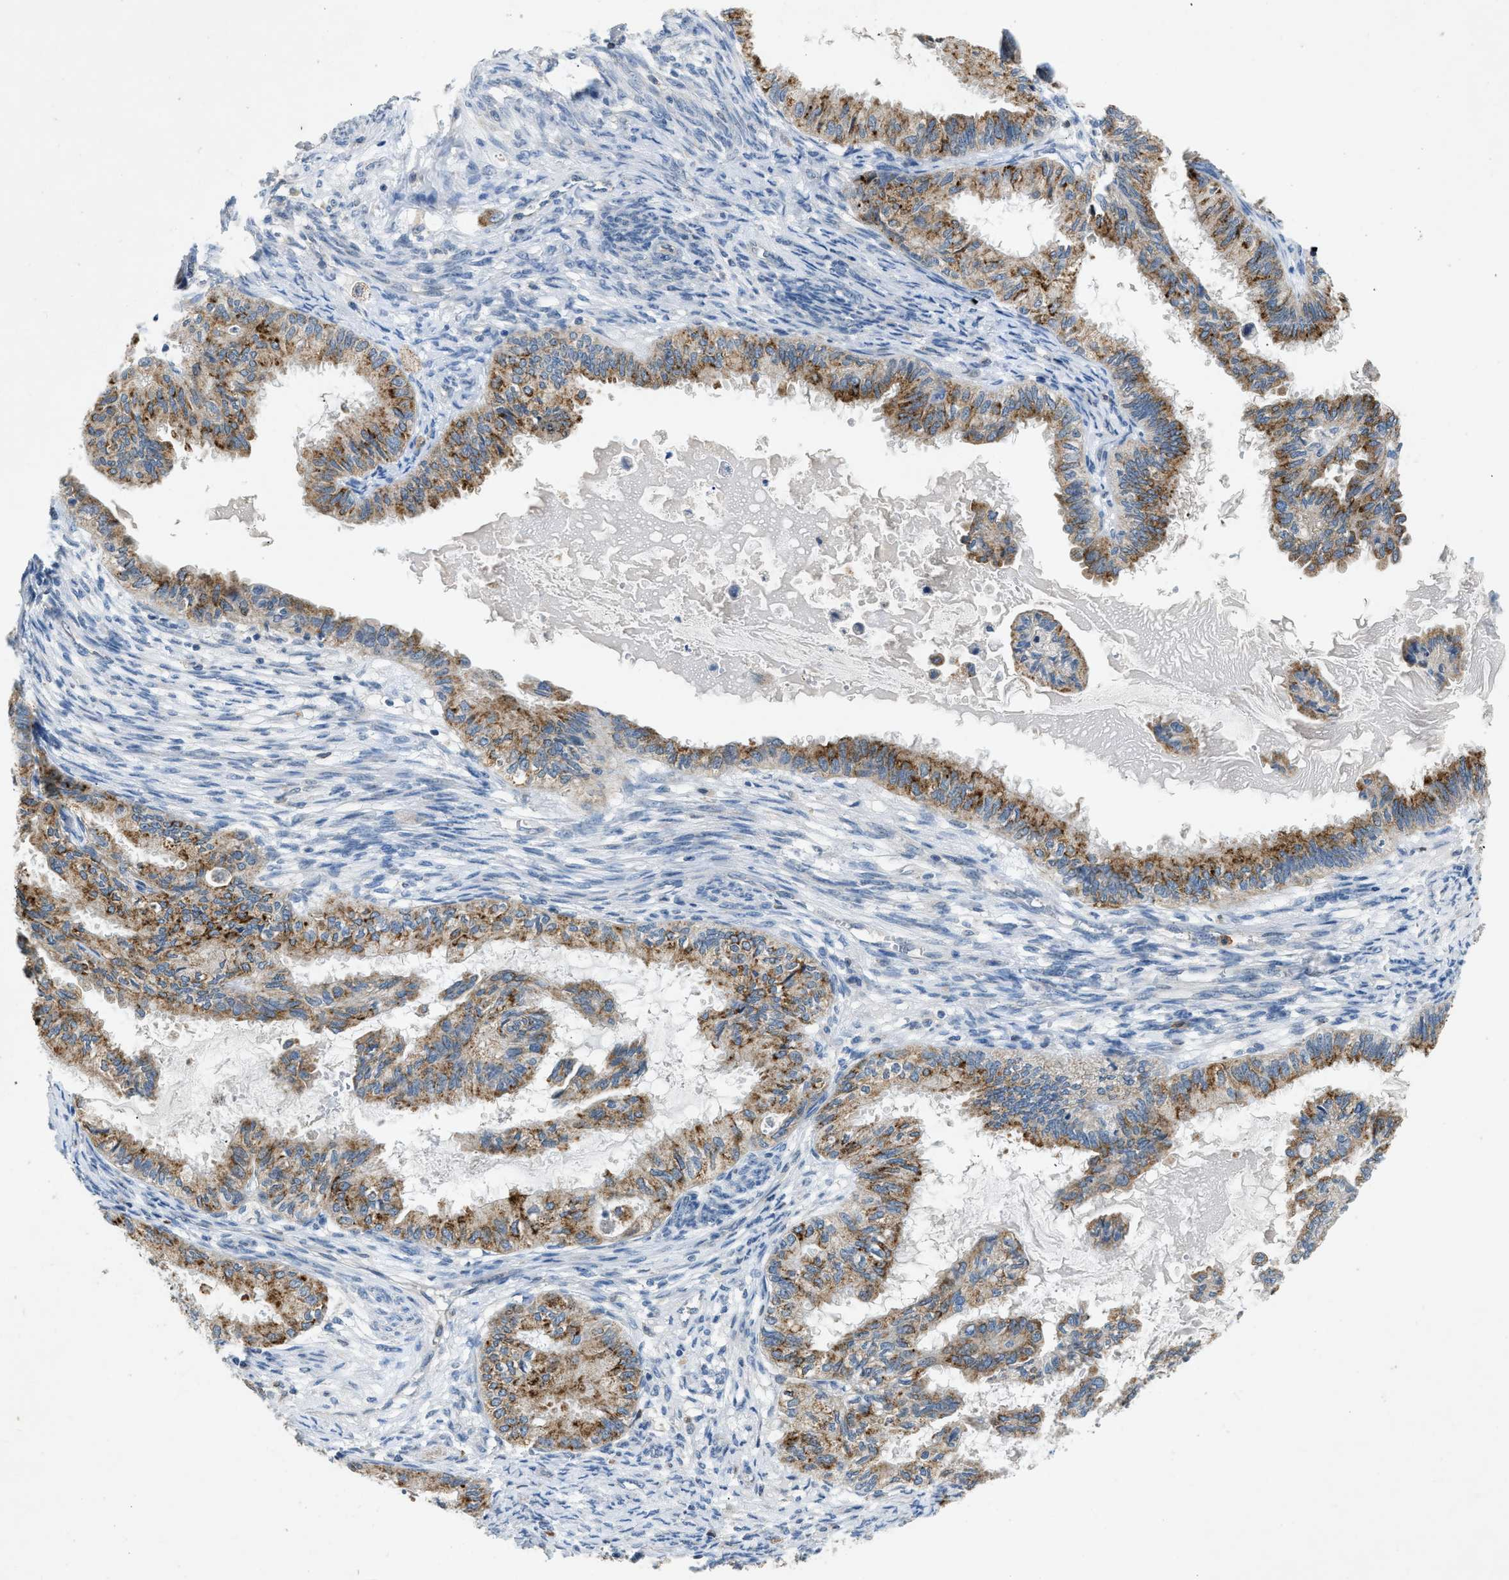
{"staining": {"intensity": "moderate", "quantity": ">75%", "location": "cytoplasmic/membranous"}, "tissue": "cervical cancer", "cell_type": "Tumor cells", "image_type": "cancer", "snomed": [{"axis": "morphology", "description": "Normal tissue, NOS"}, {"axis": "morphology", "description": "Adenocarcinoma, NOS"}, {"axis": "topography", "description": "Cervix"}, {"axis": "topography", "description": "Endometrium"}], "caption": "Cervical cancer (adenocarcinoma) stained with IHC exhibits moderate cytoplasmic/membranous staining in about >75% of tumor cells.", "gene": "TOMM34", "patient": {"sex": "female", "age": 86}}